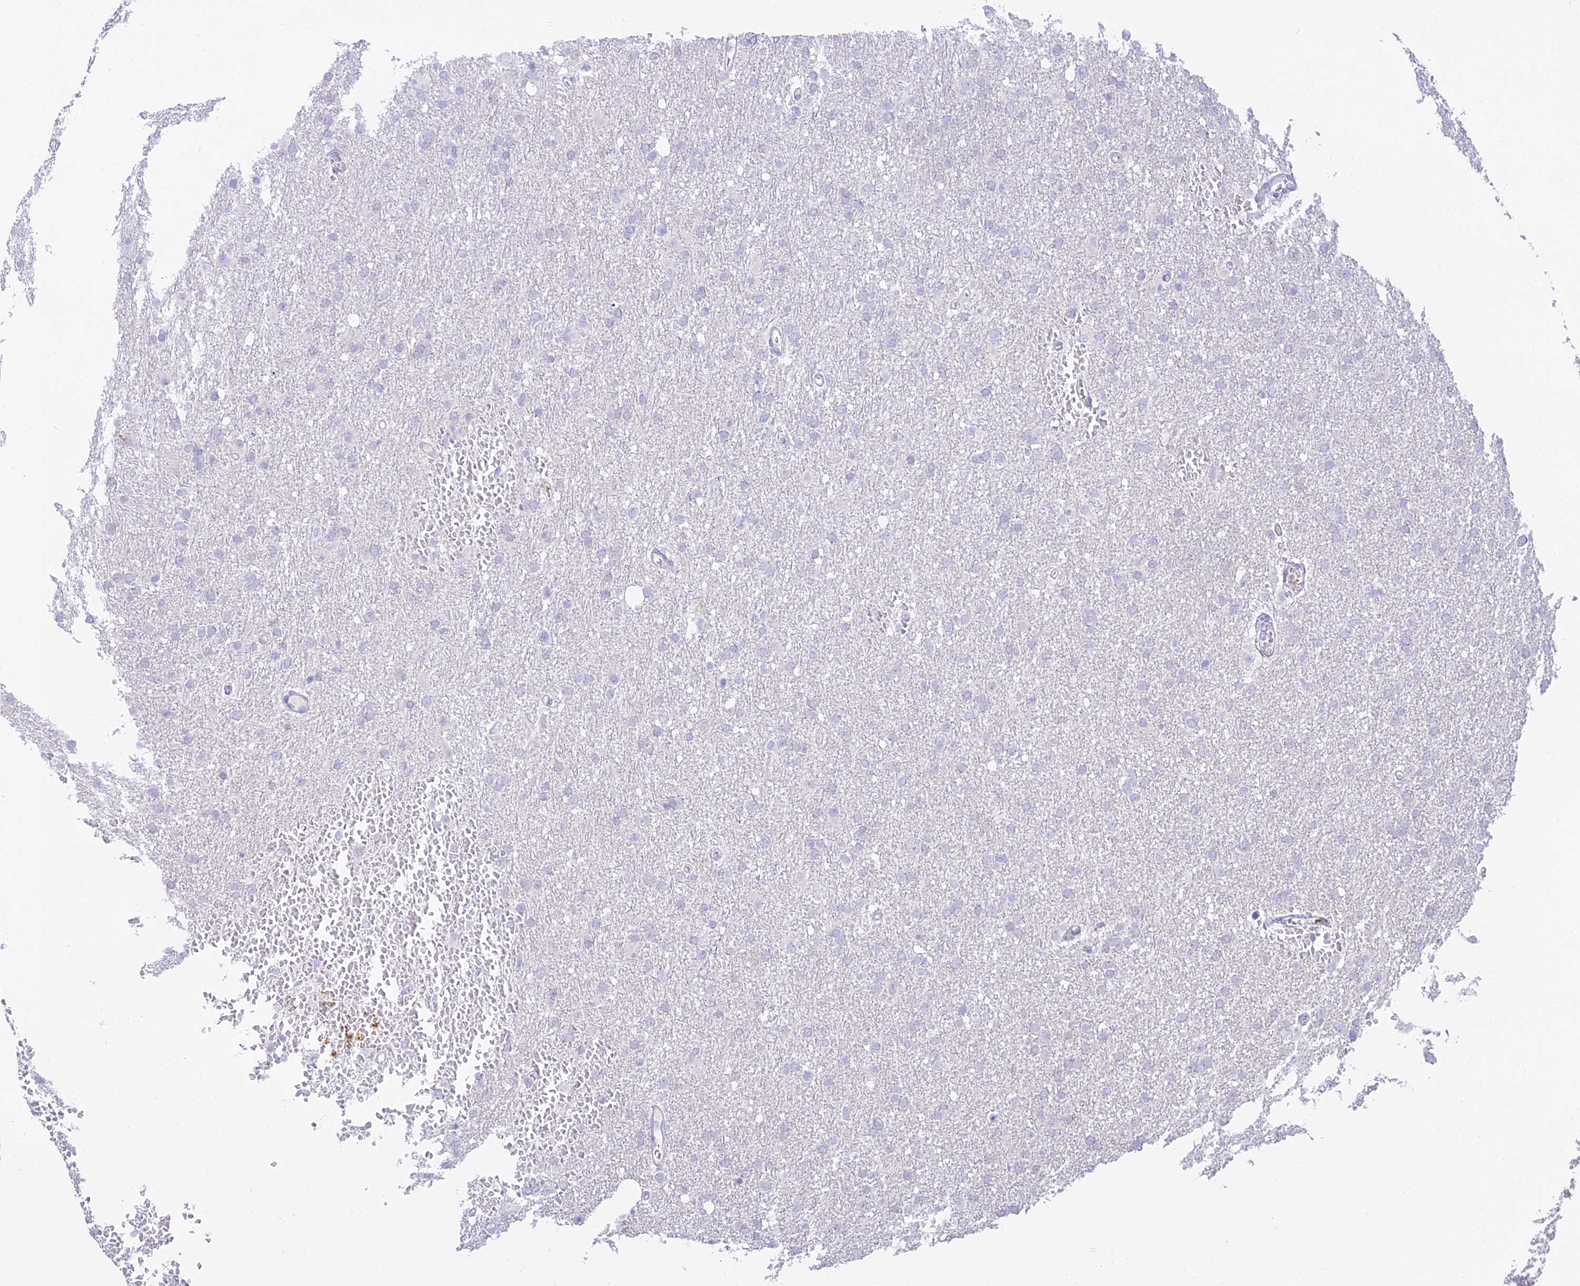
{"staining": {"intensity": "negative", "quantity": "none", "location": "none"}, "tissue": "glioma", "cell_type": "Tumor cells", "image_type": "cancer", "snomed": [{"axis": "morphology", "description": "Glioma, malignant, High grade"}, {"axis": "topography", "description": "Cerebral cortex"}], "caption": "Immunohistochemistry (IHC) histopathology image of human glioma stained for a protein (brown), which shows no positivity in tumor cells. Brightfield microscopy of IHC stained with DAB (brown) and hematoxylin (blue), captured at high magnification.", "gene": "TMEM40", "patient": {"sex": "female", "age": 36}}